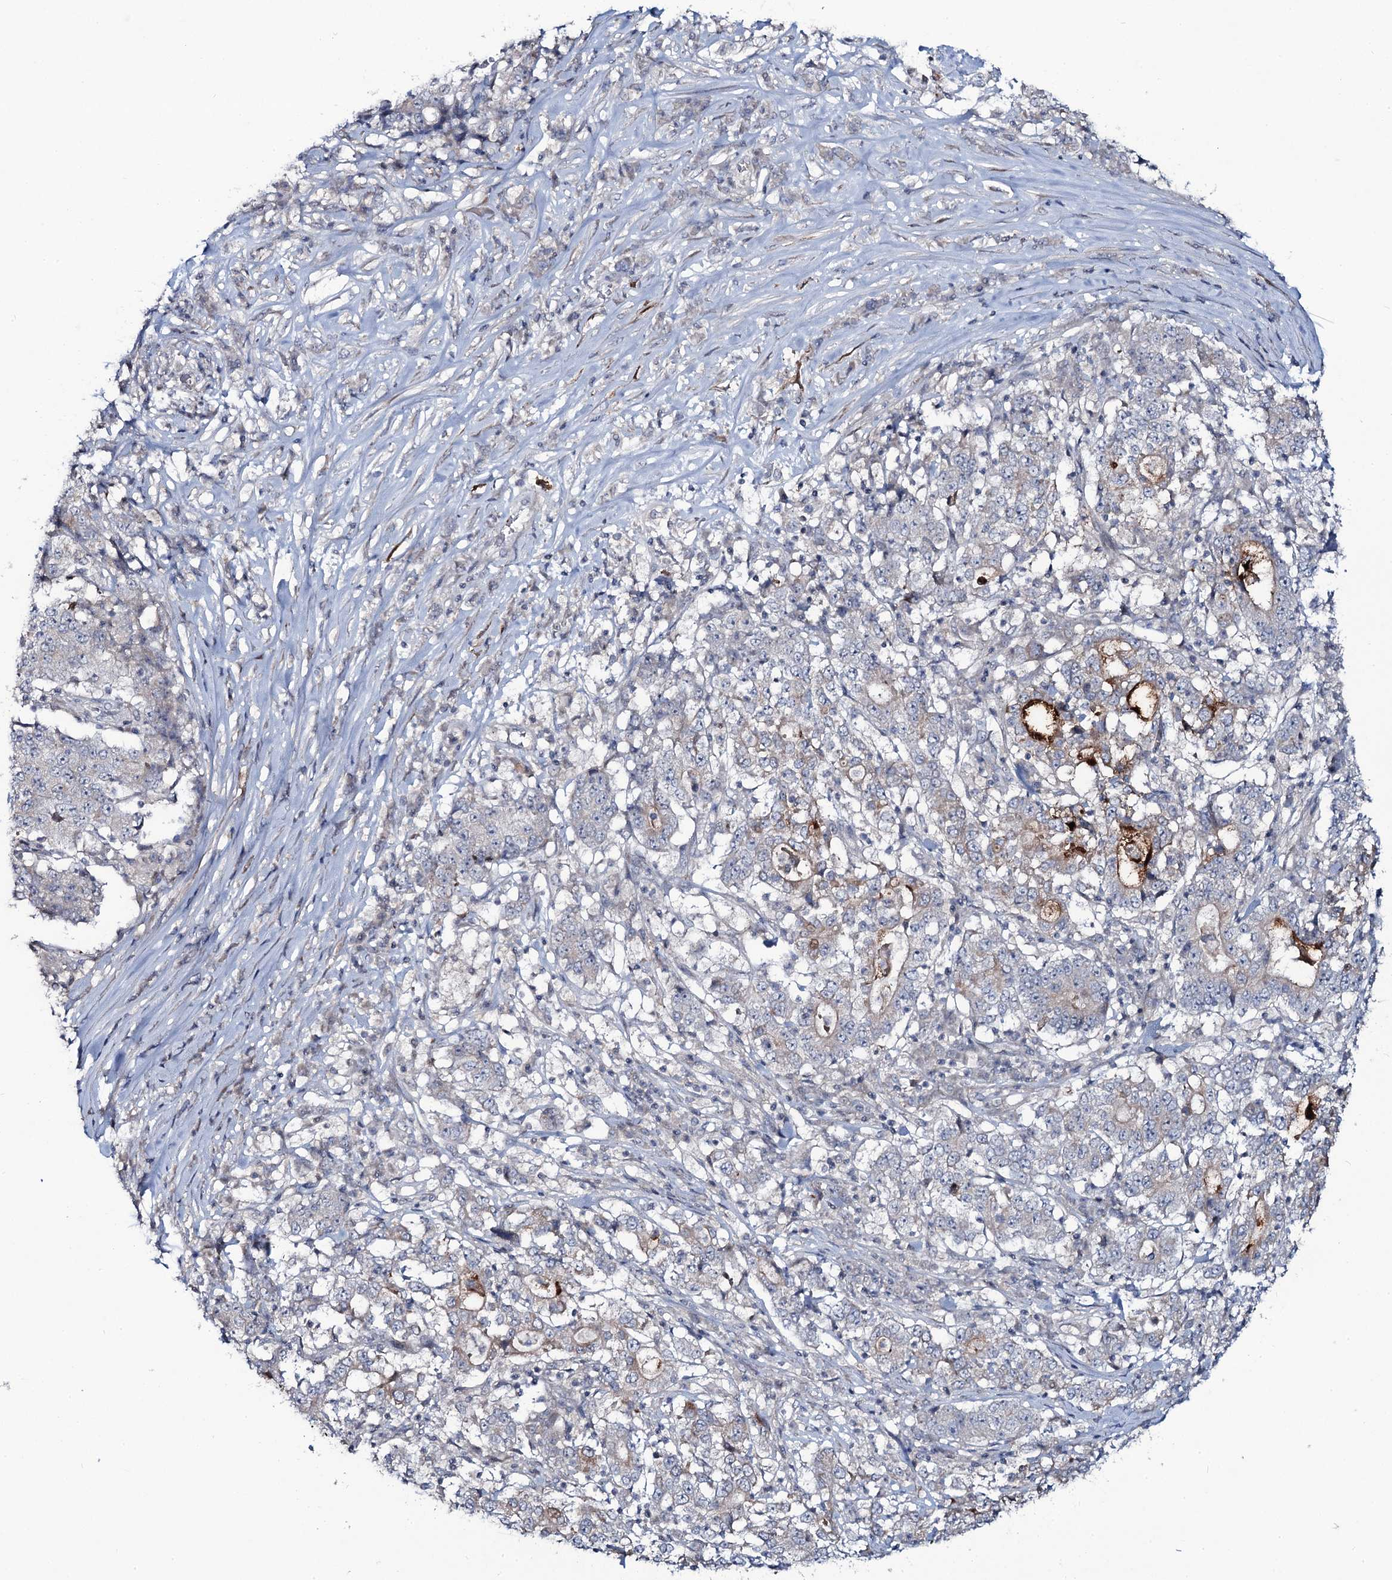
{"staining": {"intensity": "weak", "quantity": "<25%", "location": "cytoplasmic/membranous"}, "tissue": "stomach cancer", "cell_type": "Tumor cells", "image_type": "cancer", "snomed": [{"axis": "morphology", "description": "Adenocarcinoma, NOS"}, {"axis": "topography", "description": "Stomach"}], "caption": "Stomach cancer stained for a protein using immunohistochemistry (IHC) shows no expression tumor cells.", "gene": "SNAP23", "patient": {"sex": "male", "age": 59}}